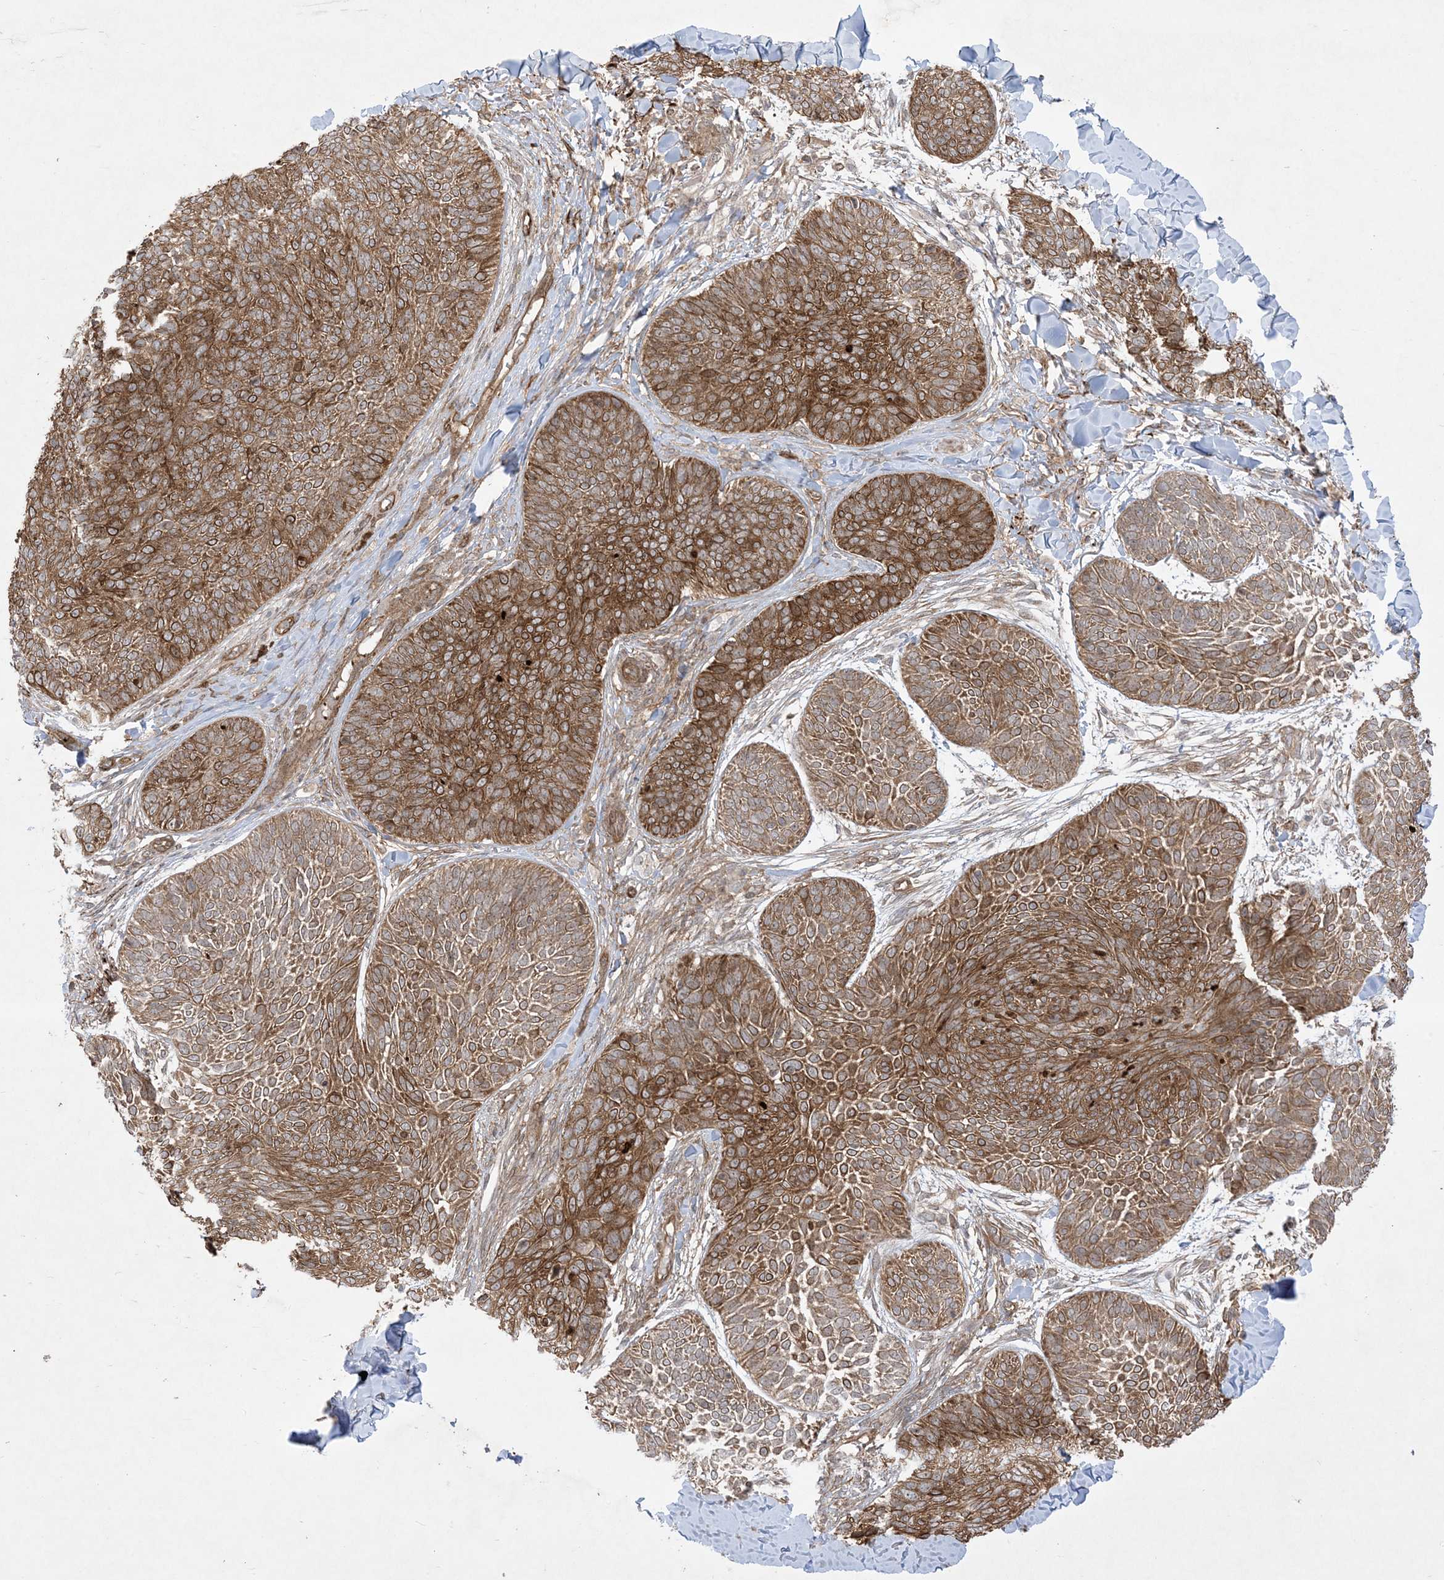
{"staining": {"intensity": "strong", "quantity": "25%-75%", "location": "cytoplasmic/membranous"}, "tissue": "skin cancer", "cell_type": "Tumor cells", "image_type": "cancer", "snomed": [{"axis": "morphology", "description": "Basal cell carcinoma"}, {"axis": "topography", "description": "Skin"}], "caption": "Tumor cells reveal strong cytoplasmic/membranous staining in approximately 25%-75% of cells in skin cancer.", "gene": "SOGA3", "patient": {"sex": "male", "age": 85}}